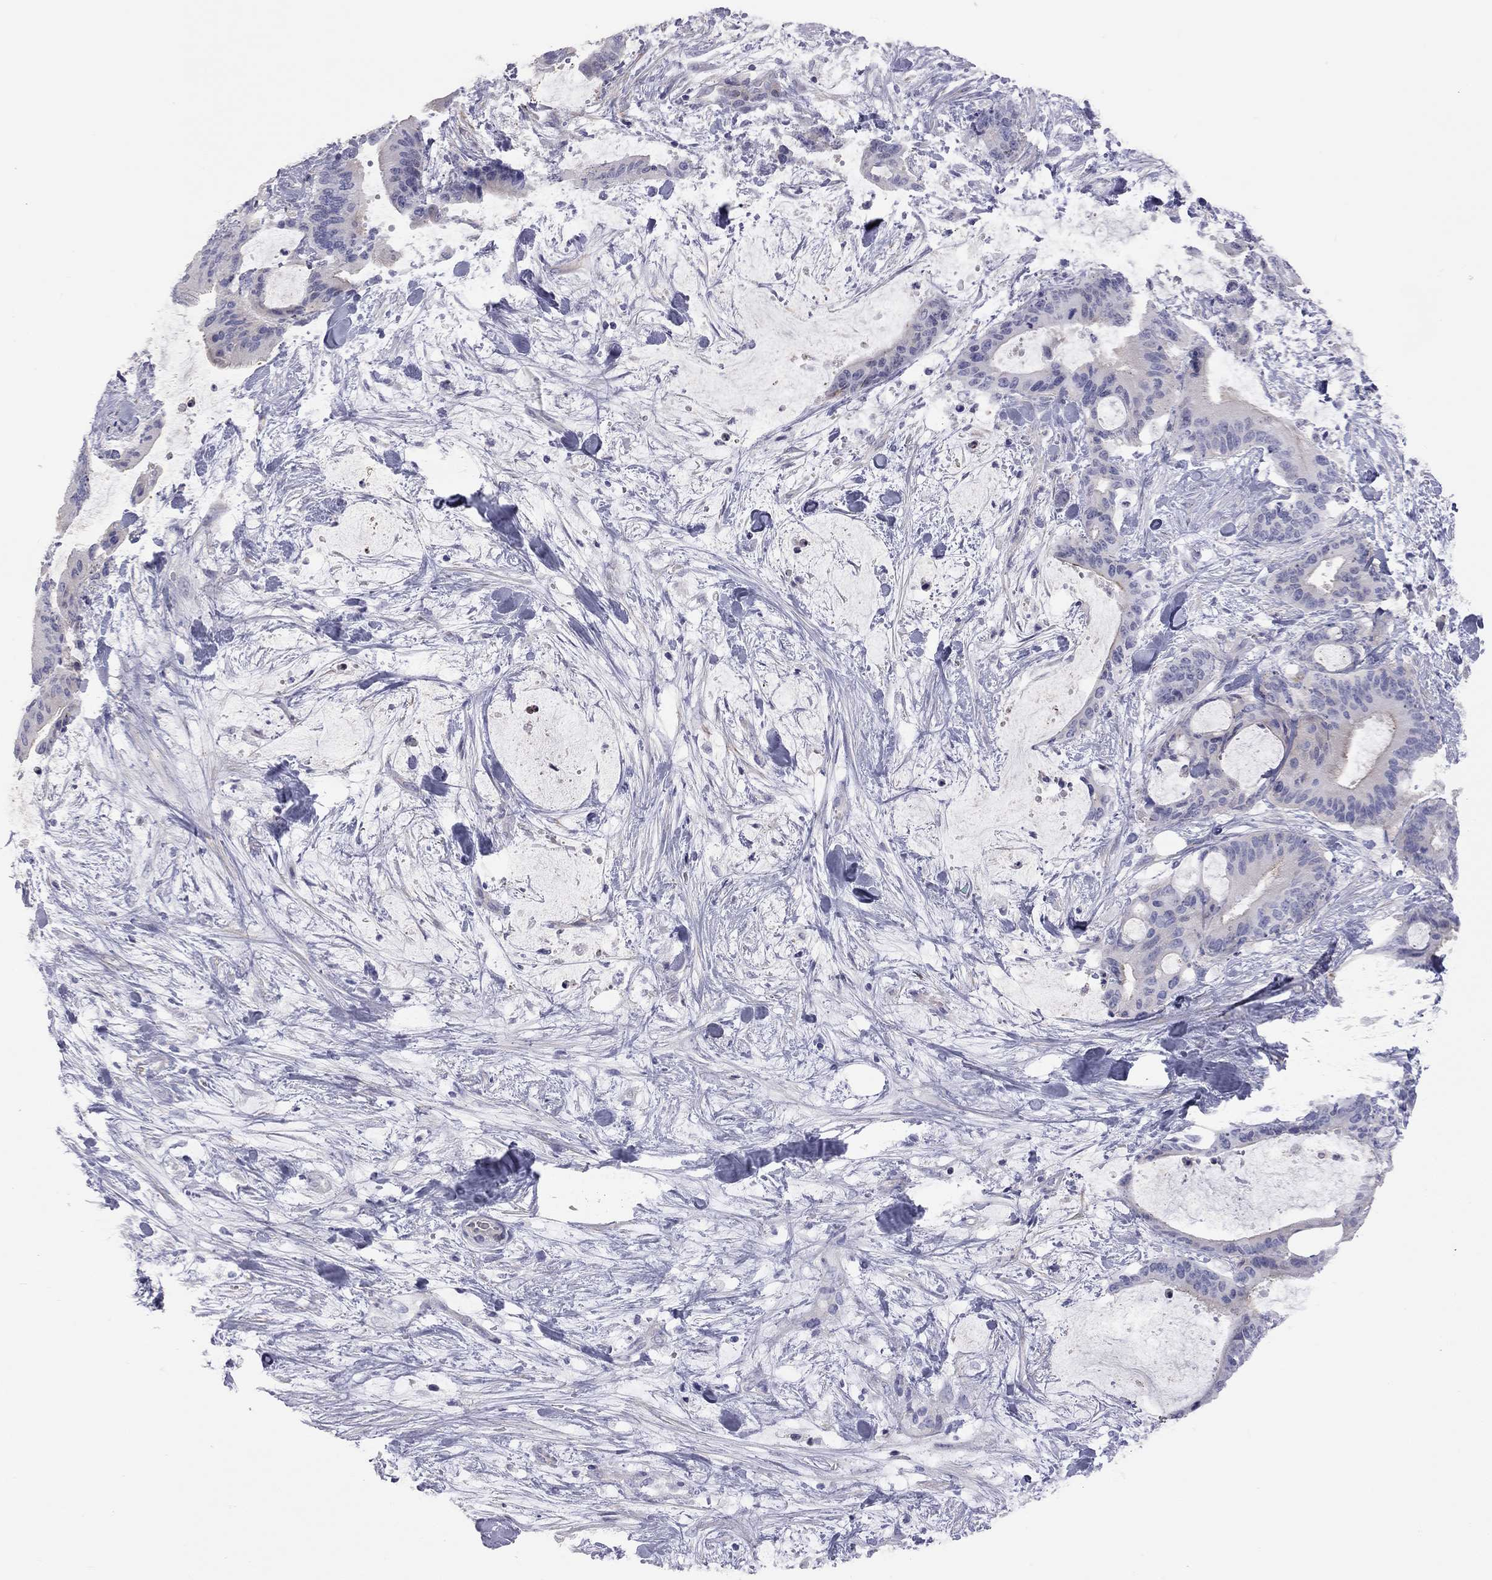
{"staining": {"intensity": "negative", "quantity": "none", "location": "none"}, "tissue": "liver cancer", "cell_type": "Tumor cells", "image_type": "cancer", "snomed": [{"axis": "morphology", "description": "Cholangiocarcinoma"}, {"axis": "topography", "description": "Liver"}], "caption": "Liver cholangiocarcinoma stained for a protein using IHC reveals no expression tumor cells.", "gene": "ADCYAP1", "patient": {"sex": "female", "age": 73}}